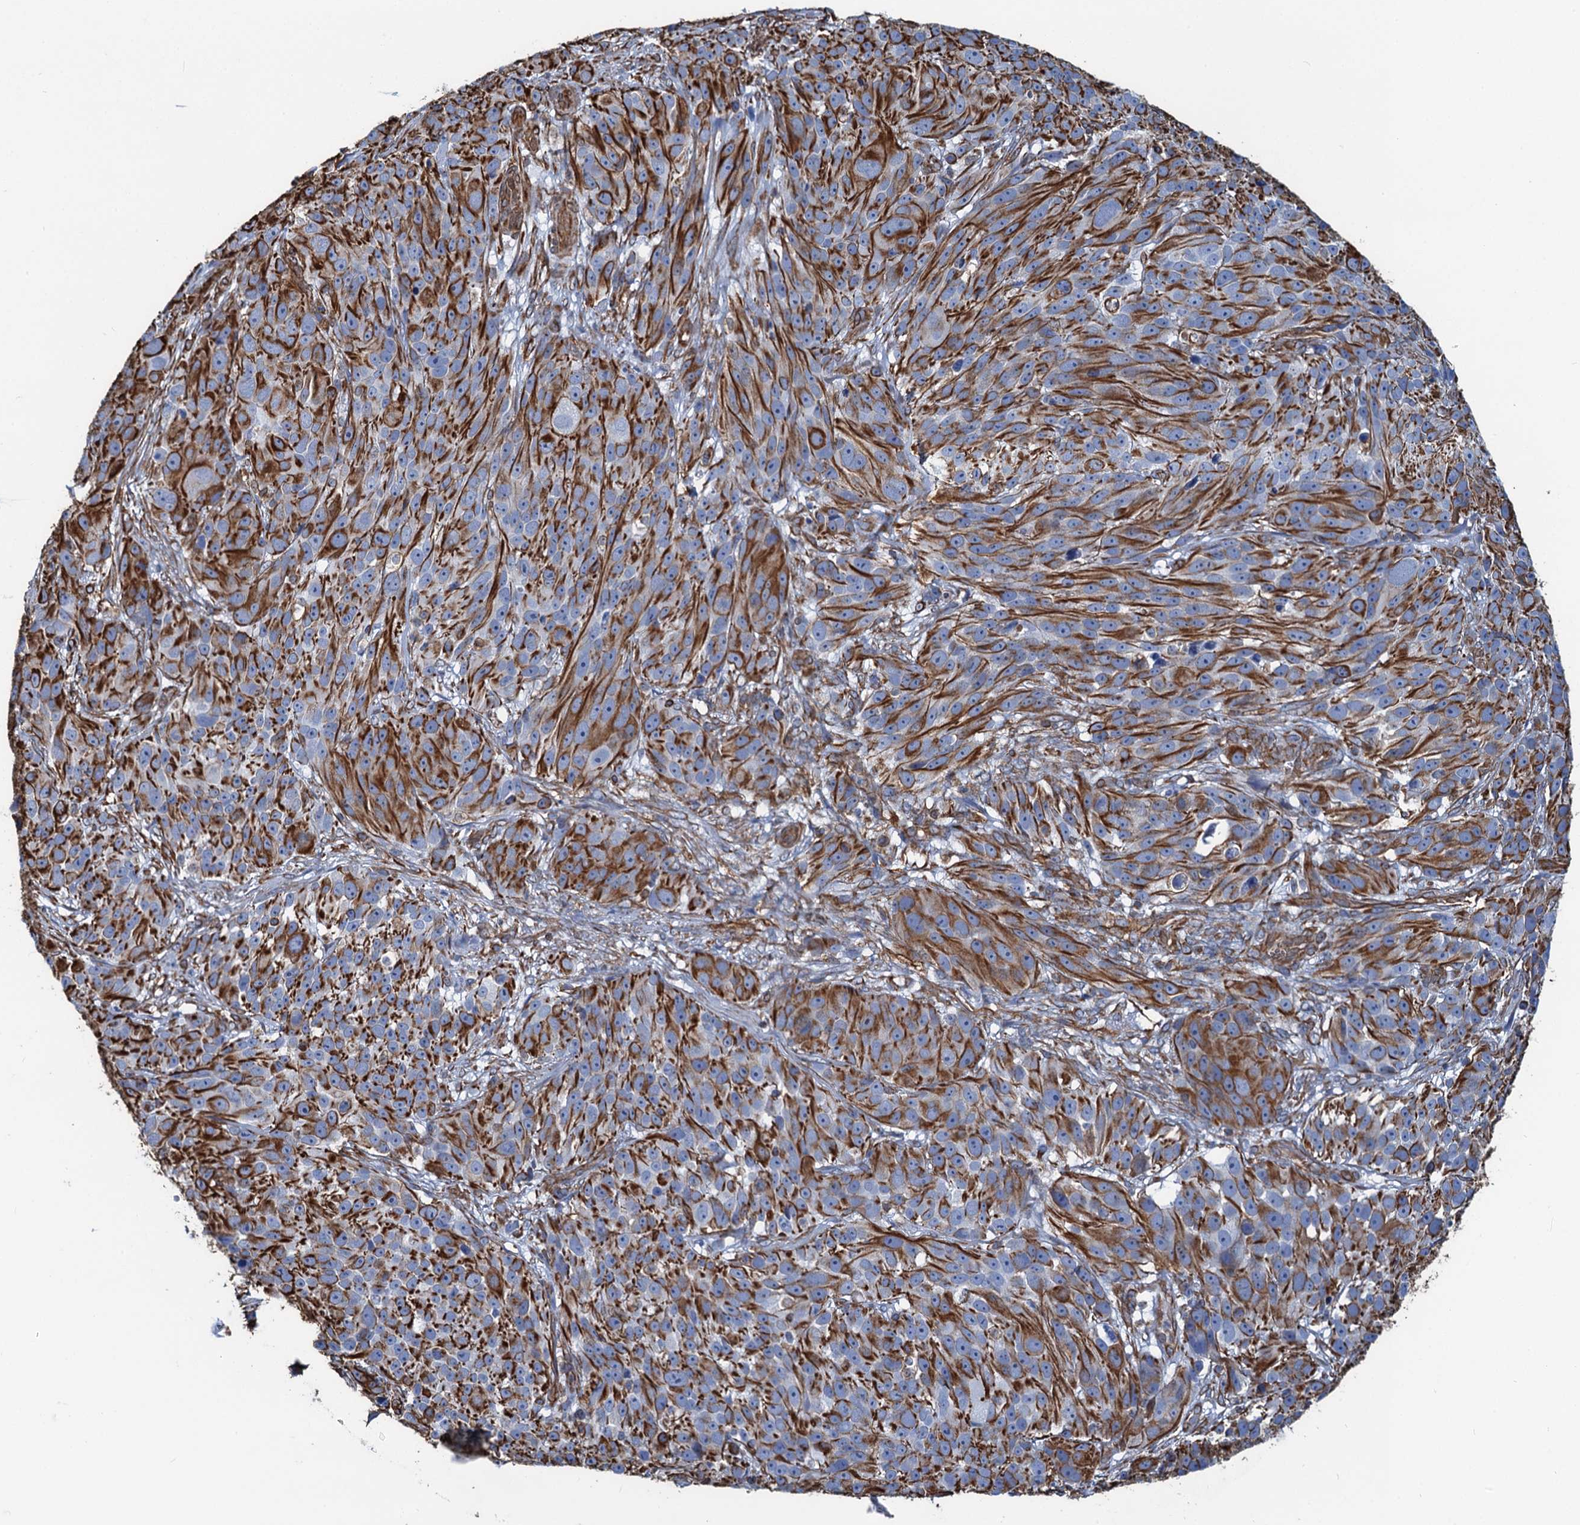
{"staining": {"intensity": "strong", "quantity": "25%-75%", "location": "cytoplasmic/membranous"}, "tissue": "melanoma", "cell_type": "Tumor cells", "image_type": "cancer", "snomed": [{"axis": "morphology", "description": "Malignant melanoma, NOS"}, {"axis": "topography", "description": "Skin"}], "caption": "Protein expression analysis of human malignant melanoma reveals strong cytoplasmic/membranous positivity in about 25%-75% of tumor cells.", "gene": "PGM2", "patient": {"sex": "male", "age": 84}}